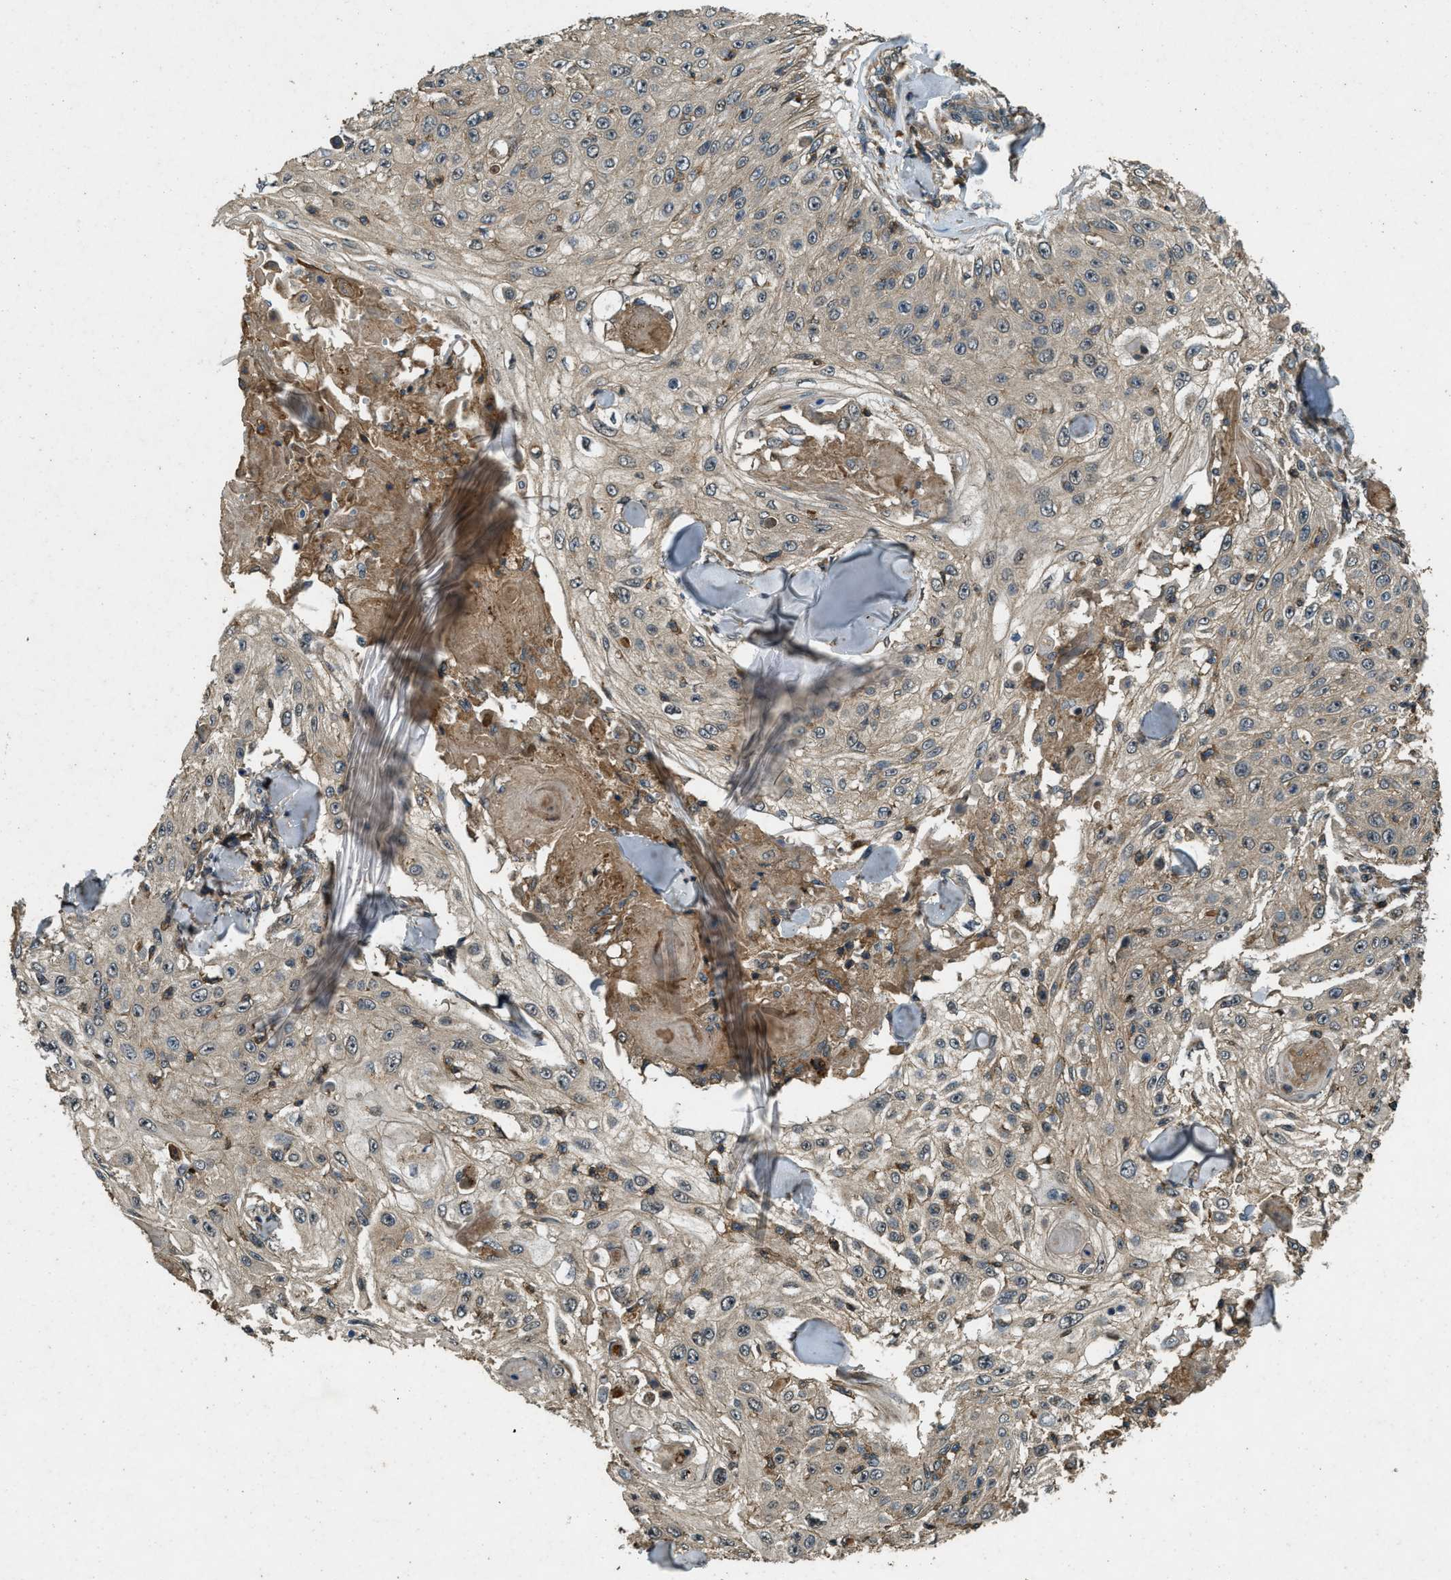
{"staining": {"intensity": "weak", "quantity": ">75%", "location": "cytoplasmic/membranous"}, "tissue": "skin cancer", "cell_type": "Tumor cells", "image_type": "cancer", "snomed": [{"axis": "morphology", "description": "Squamous cell carcinoma, NOS"}, {"axis": "topography", "description": "Skin"}], "caption": "Brown immunohistochemical staining in human skin cancer exhibits weak cytoplasmic/membranous staining in about >75% of tumor cells.", "gene": "ATP8B1", "patient": {"sex": "male", "age": 86}}